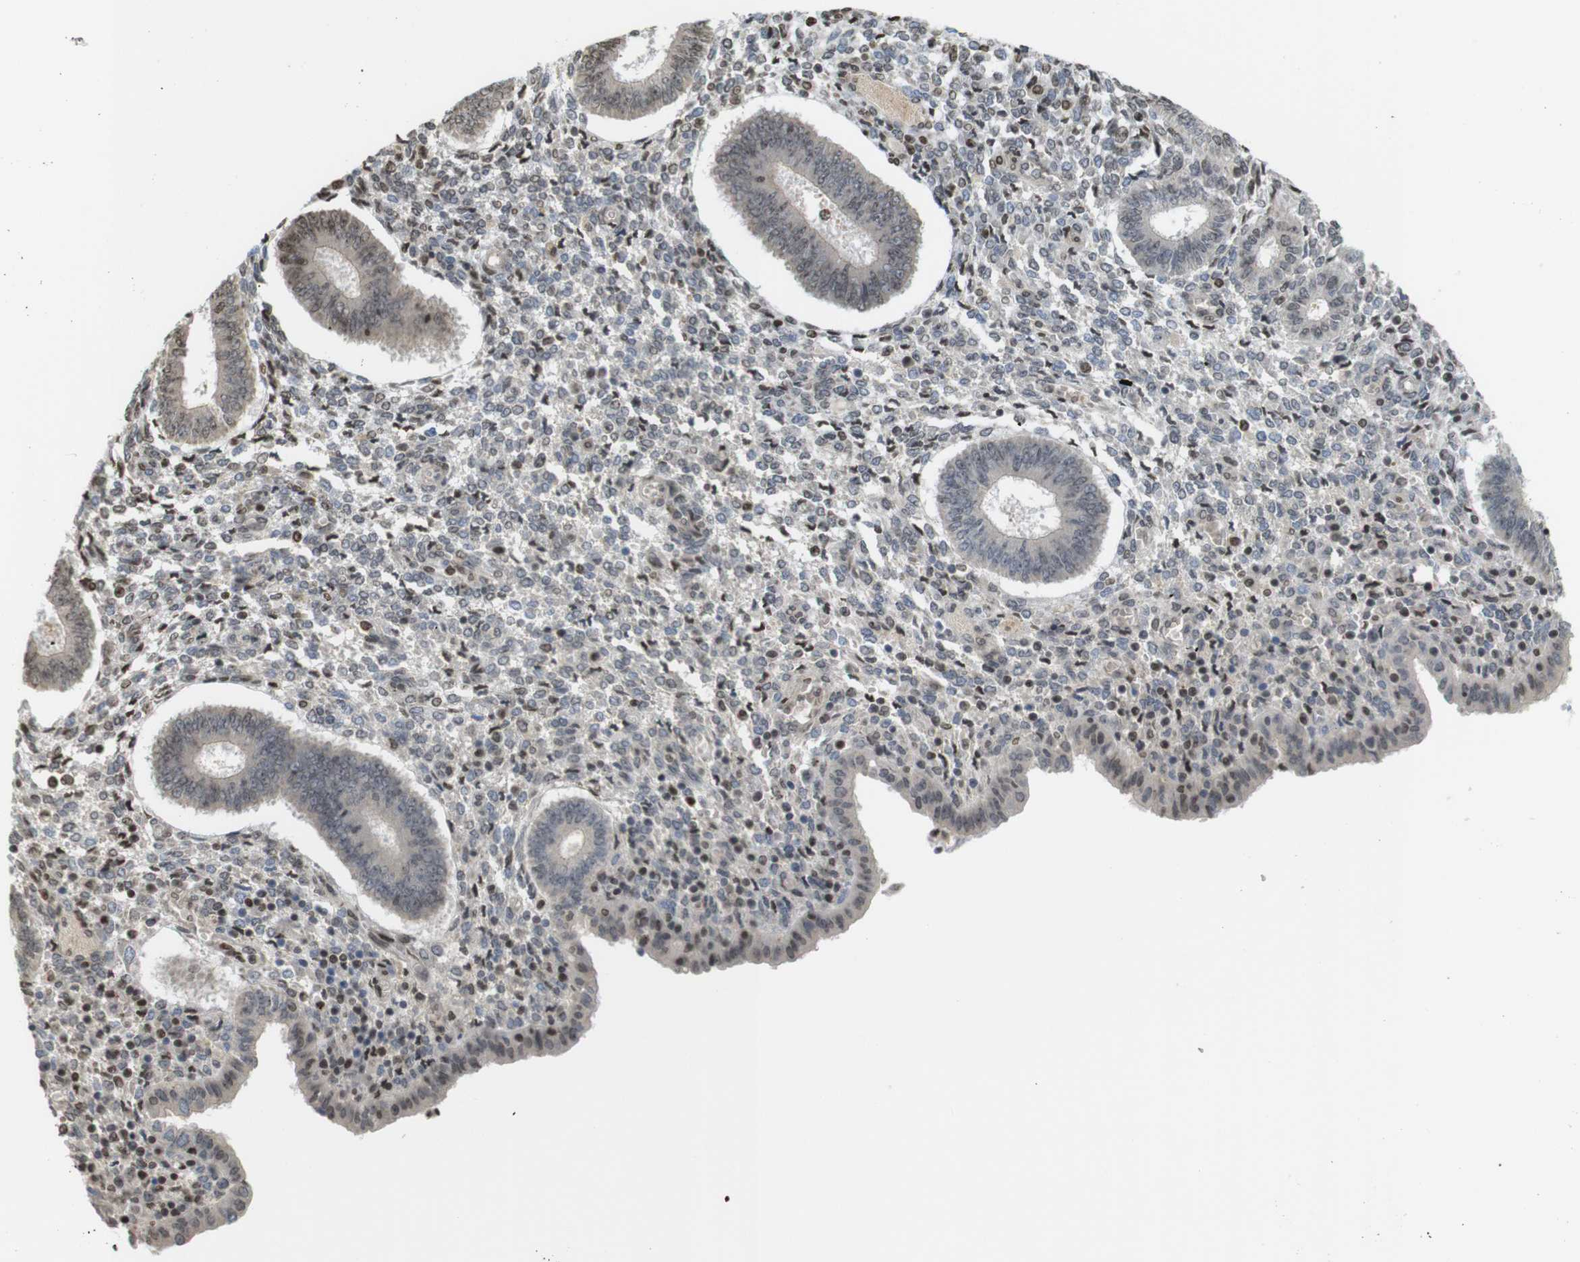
{"staining": {"intensity": "moderate", "quantity": "25%-75%", "location": "nuclear"}, "tissue": "endometrium", "cell_type": "Cells in endometrial stroma", "image_type": "normal", "snomed": [{"axis": "morphology", "description": "Normal tissue, NOS"}, {"axis": "topography", "description": "Endometrium"}], "caption": "Protein staining of unremarkable endometrium displays moderate nuclear positivity in approximately 25%-75% of cells in endometrial stroma. The protein is stained brown, and the nuclei are stained in blue (DAB (3,3'-diaminobenzidine) IHC with brightfield microscopy, high magnification).", "gene": "MBD1", "patient": {"sex": "female", "age": 35}}